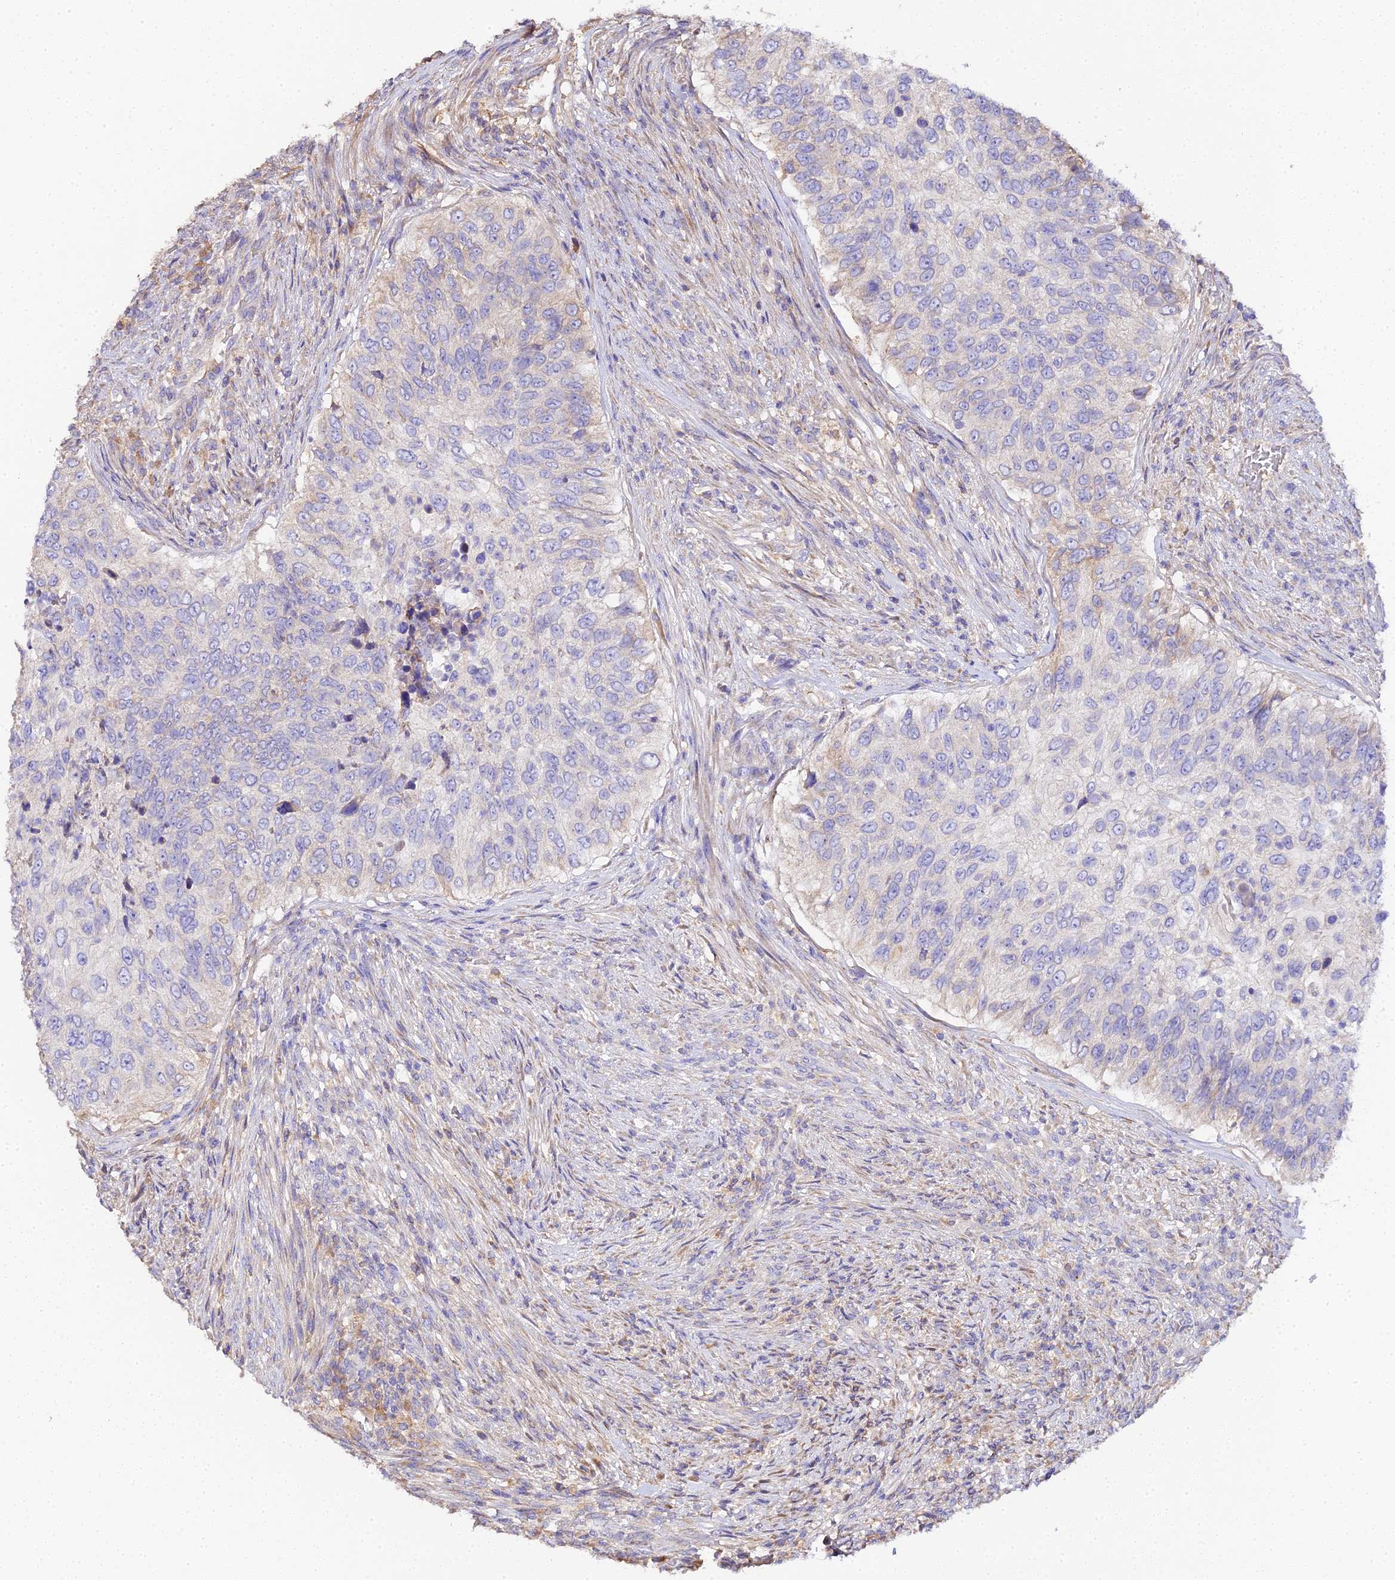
{"staining": {"intensity": "negative", "quantity": "none", "location": "none"}, "tissue": "urothelial cancer", "cell_type": "Tumor cells", "image_type": "cancer", "snomed": [{"axis": "morphology", "description": "Urothelial carcinoma, High grade"}, {"axis": "topography", "description": "Urinary bladder"}], "caption": "Immunohistochemistry micrograph of human urothelial cancer stained for a protein (brown), which reveals no expression in tumor cells. (DAB (3,3'-diaminobenzidine) IHC with hematoxylin counter stain).", "gene": "SCX", "patient": {"sex": "female", "age": 60}}